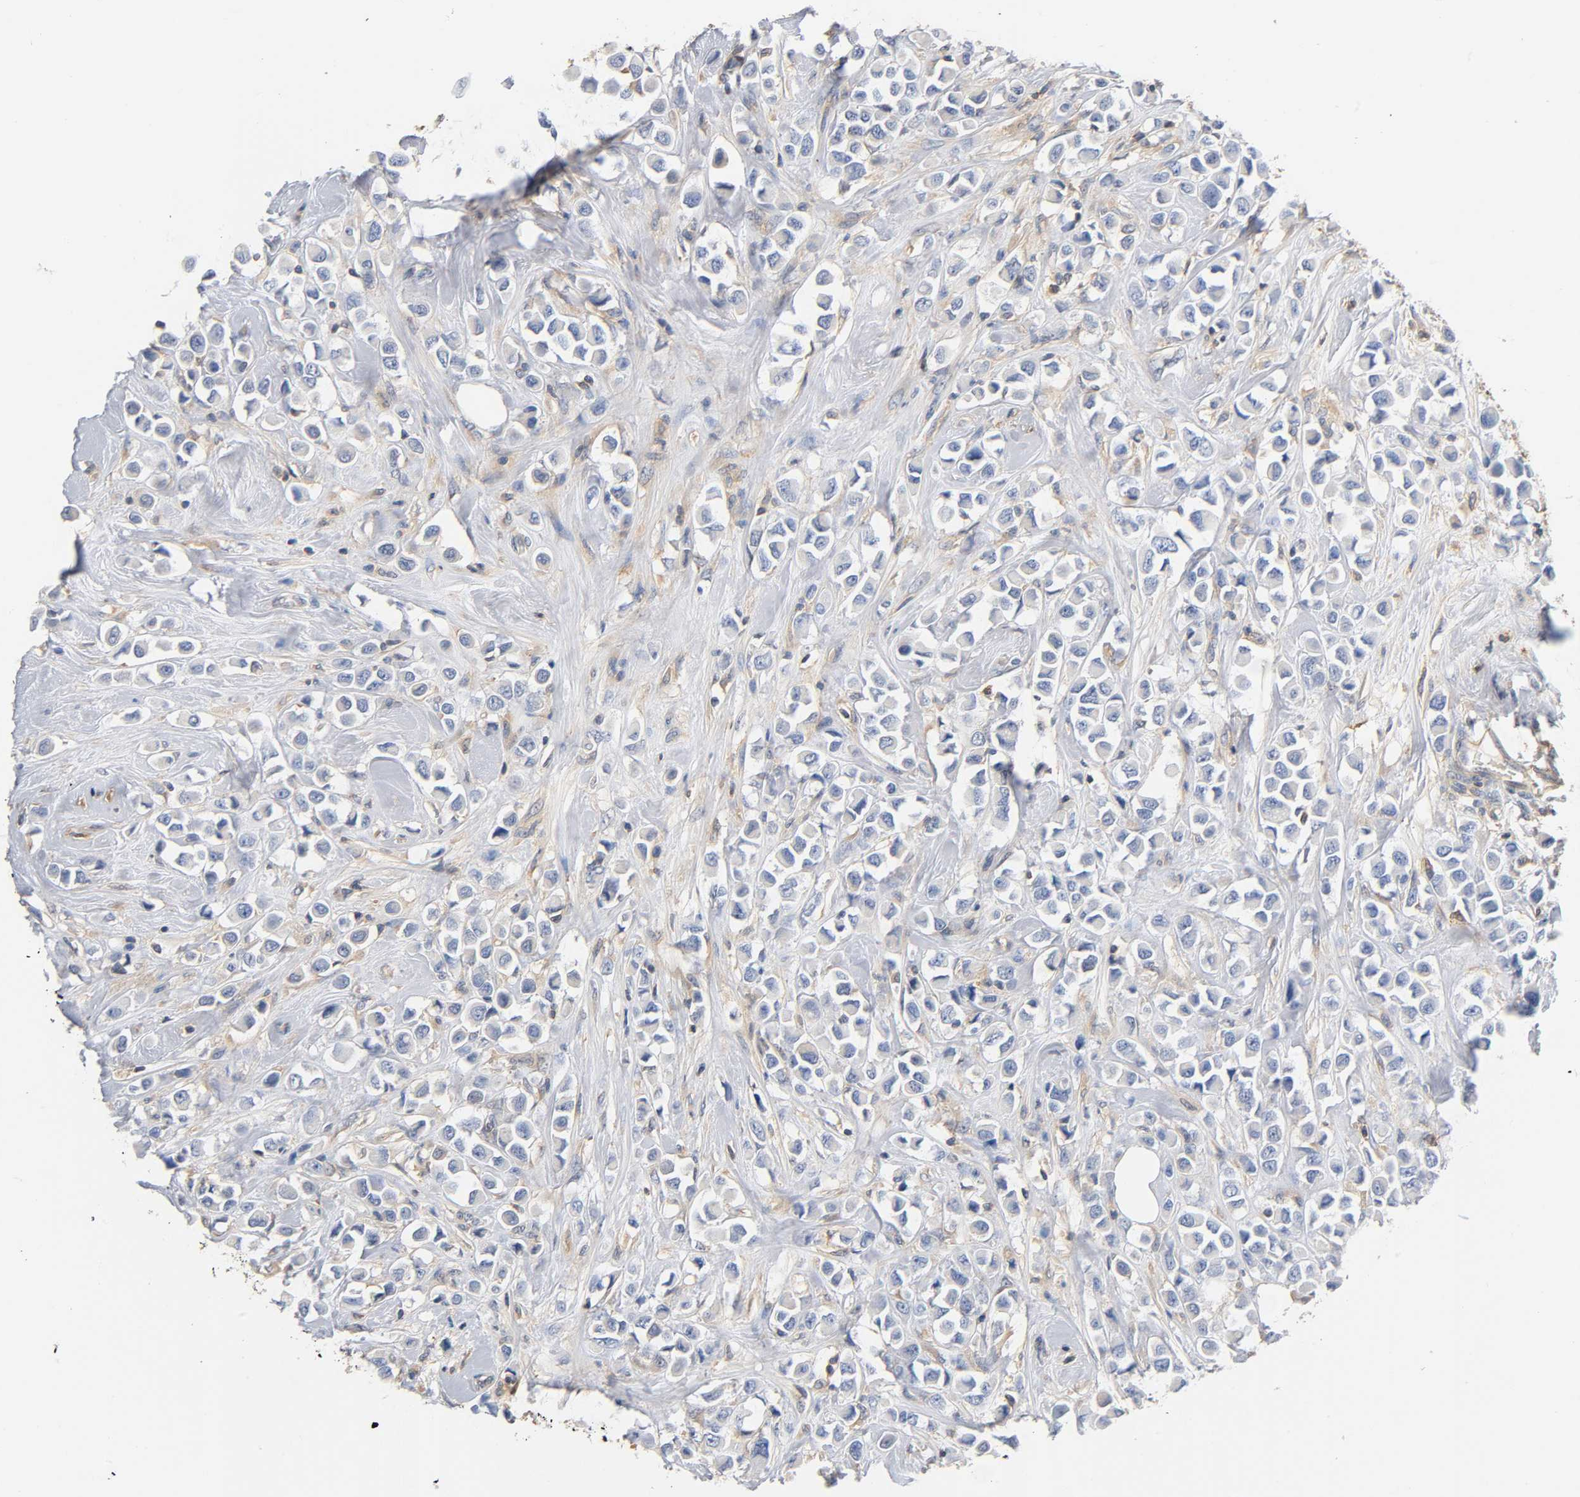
{"staining": {"intensity": "negative", "quantity": "none", "location": "none"}, "tissue": "breast cancer", "cell_type": "Tumor cells", "image_type": "cancer", "snomed": [{"axis": "morphology", "description": "Duct carcinoma"}, {"axis": "topography", "description": "Breast"}], "caption": "The micrograph demonstrates no staining of tumor cells in breast intraductal carcinoma. (DAB (3,3'-diaminobenzidine) immunohistochemistry (IHC) visualized using brightfield microscopy, high magnification).", "gene": "PRKAB1", "patient": {"sex": "female", "age": 61}}